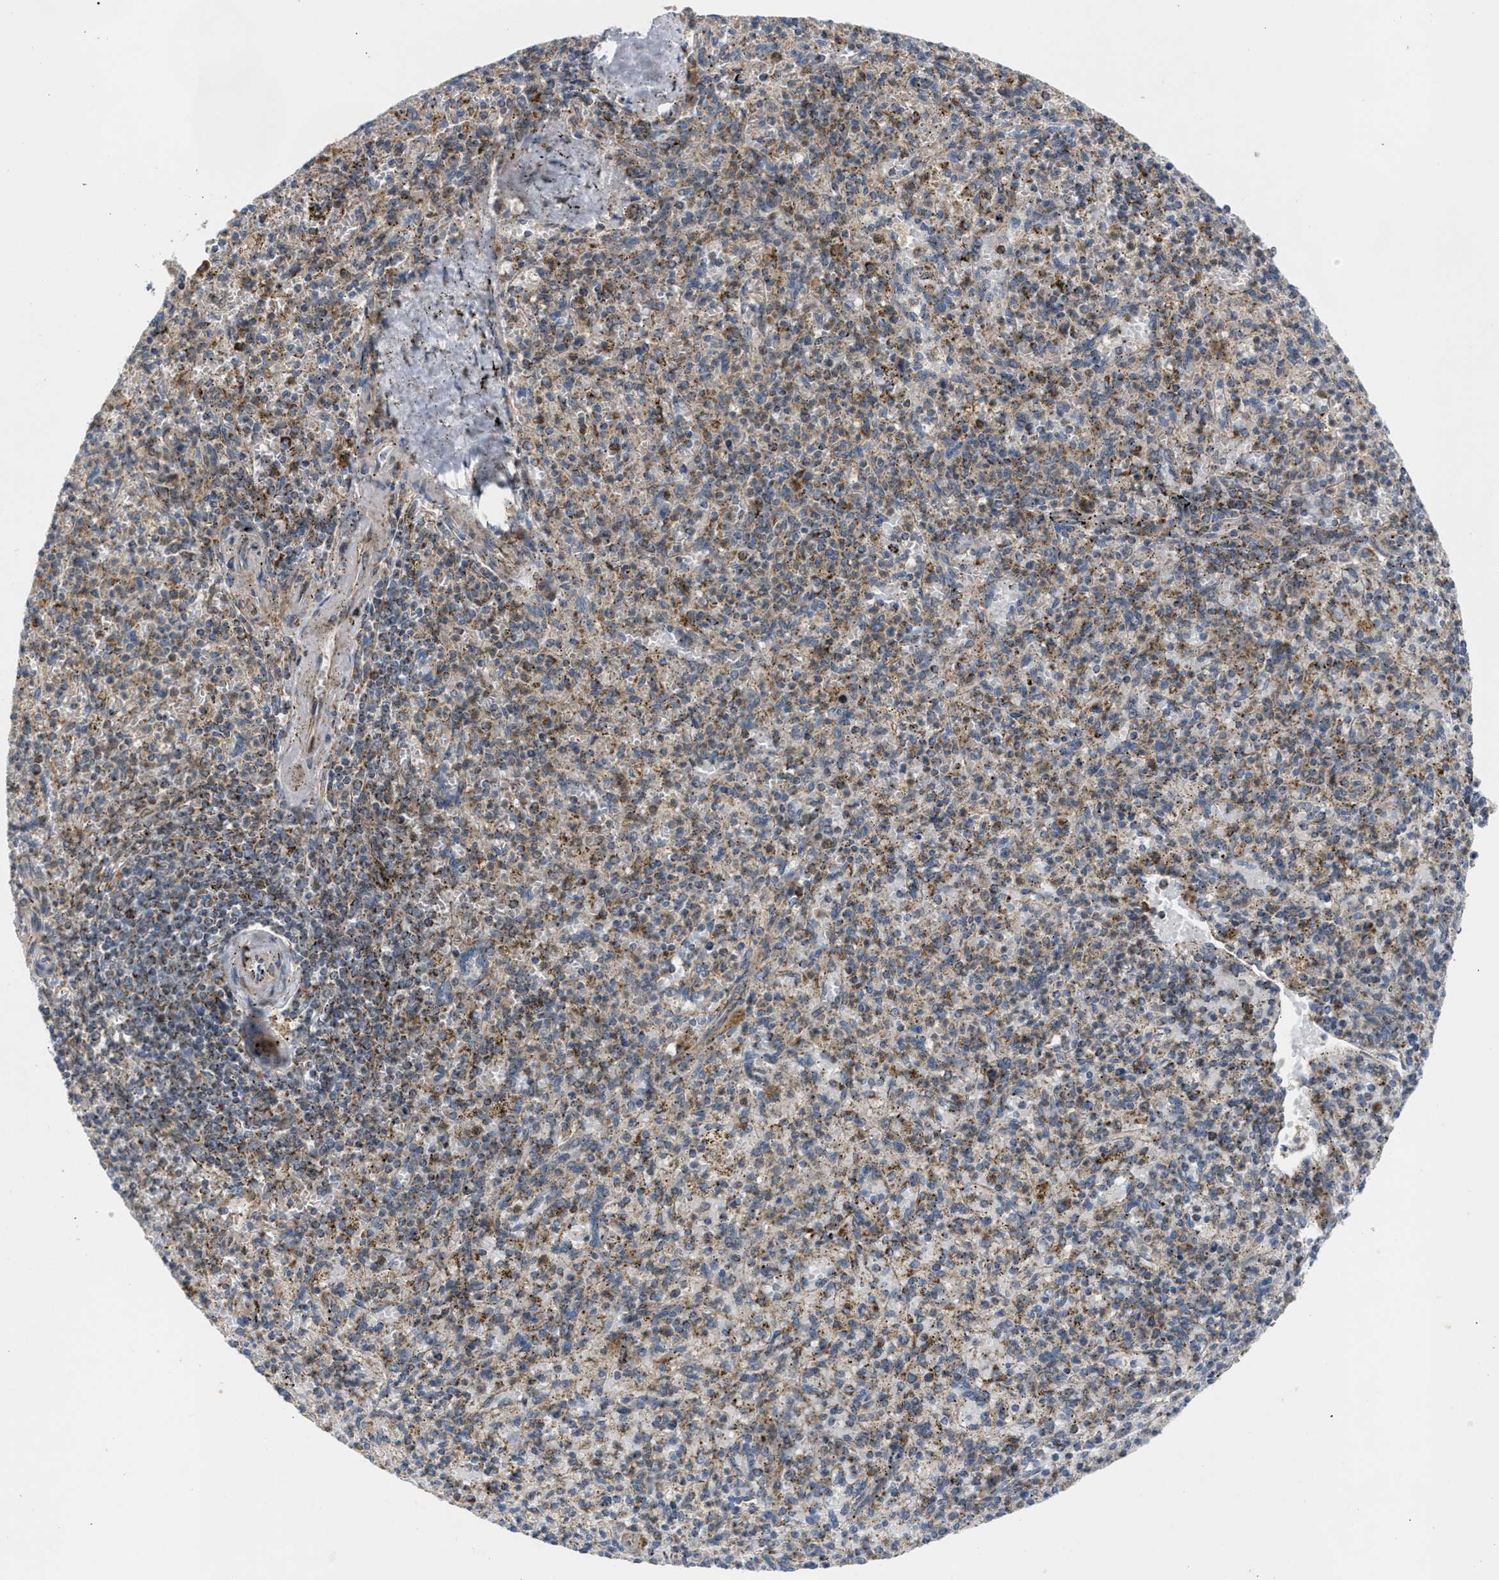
{"staining": {"intensity": "weak", "quantity": ">75%", "location": "cytoplasmic/membranous"}, "tissue": "spleen", "cell_type": "Cells in red pulp", "image_type": "normal", "snomed": [{"axis": "morphology", "description": "Normal tissue, NOS"}, {"axis": "topography", "description": "Spleen"}], "caption": "Protein staining shows weak cytoplasmic/membranous positivity in about >75% of cells in red pulp in normal spleen.", "gene": "TACO1", "patient": {"sex": "male", "age": 72}}